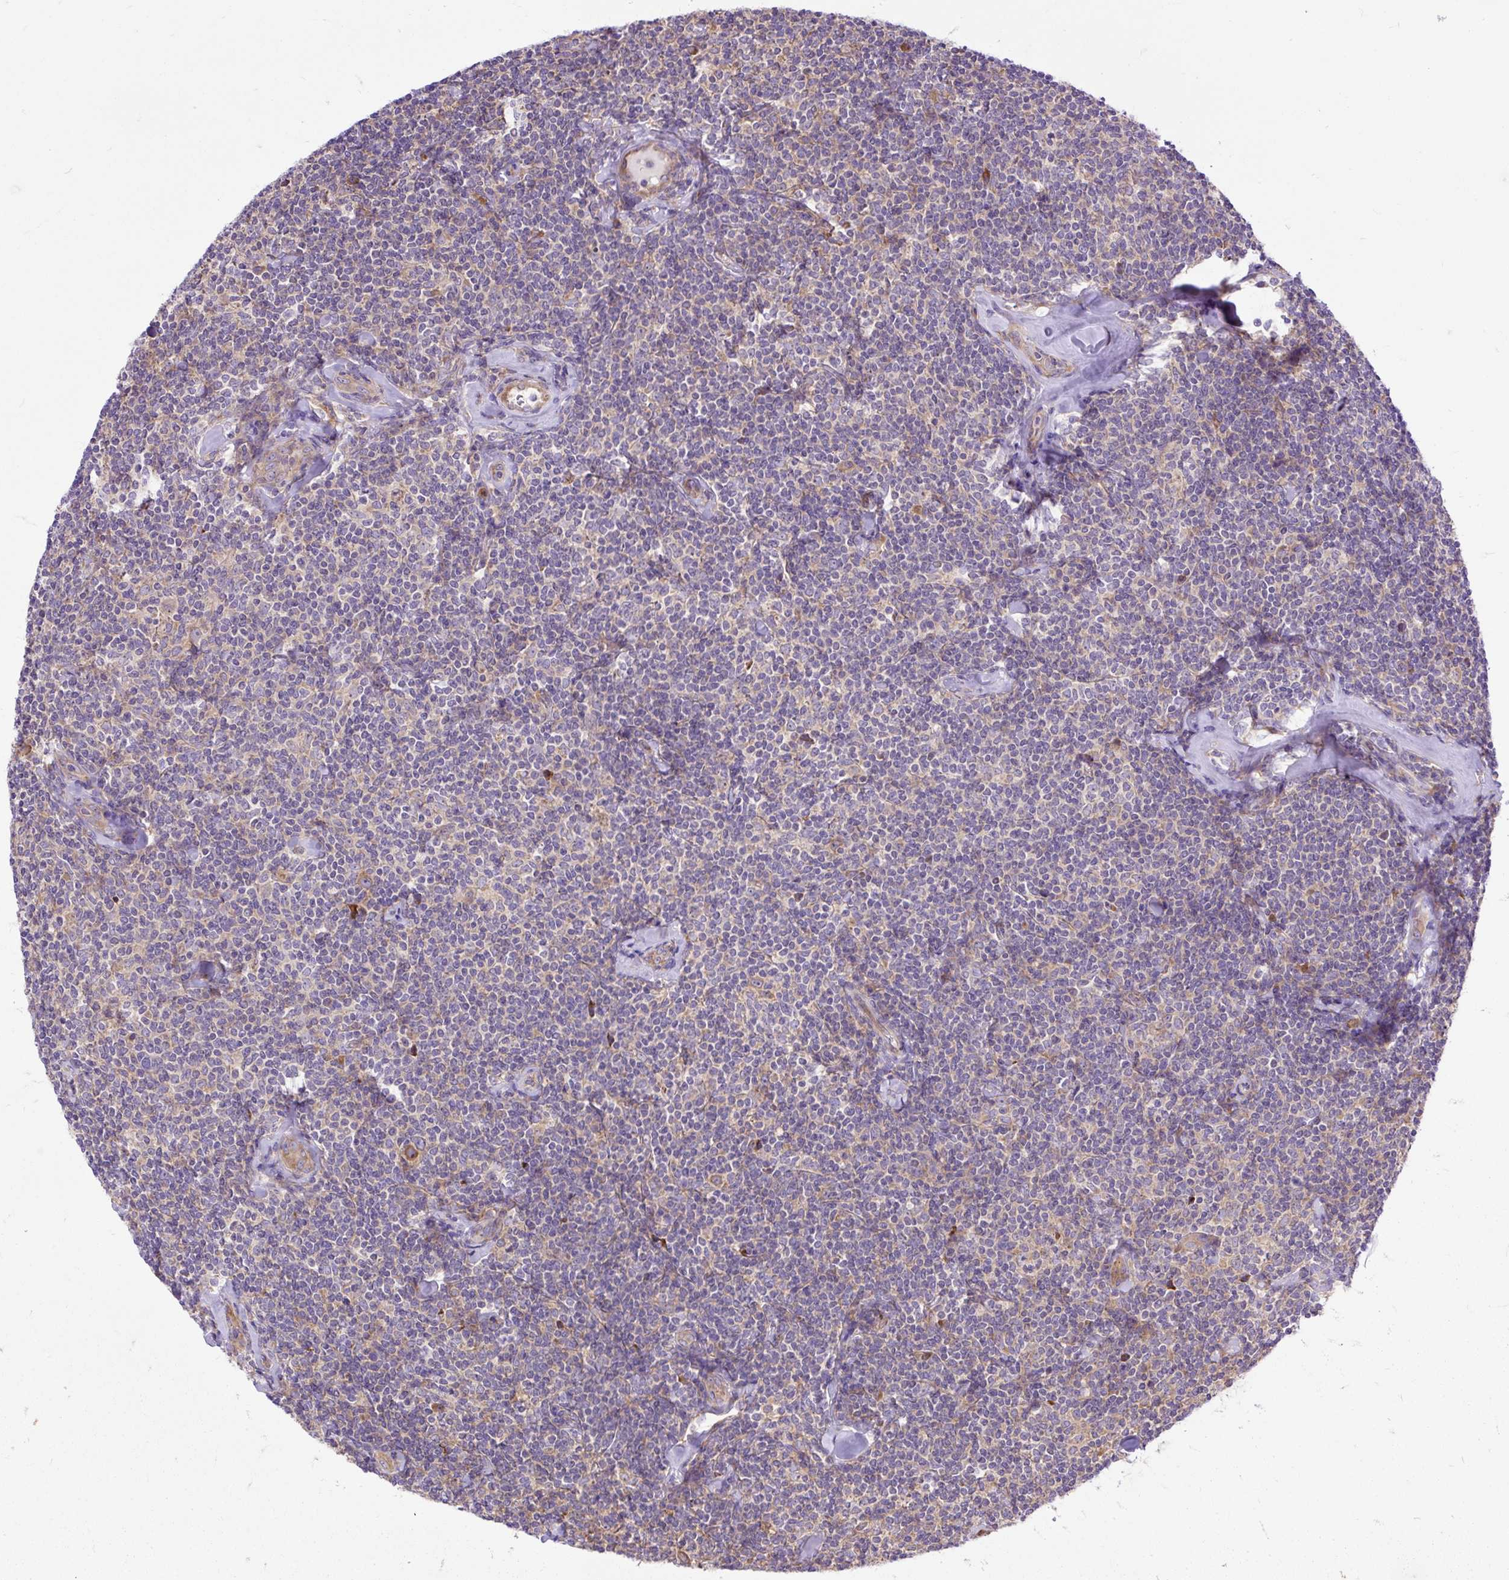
{"staining": {"intensity": "moderate", "quantity": "<25%", "location": "cytoplasmic/membranous"}, "tissue": "lymphoma", "cell_type": "Tumor cells", "image_type": "cancer", "snomed": [{"axis": "morphology", "description": "Malignant lymphoma, non-Hodgkin's type, Low grade"}, {"axis": "topography", "description": "Lymph node"}], "caption": "DAB immunohistochemical staining of human malignant lymphoma, non-Hodgkin's type (low-grade) exhibits moderate cytoplasmic/membranous protein staining in about <25% of tumor cells.", "gene": "RPS5", "patient": {"sex": "female", "age": 56}}